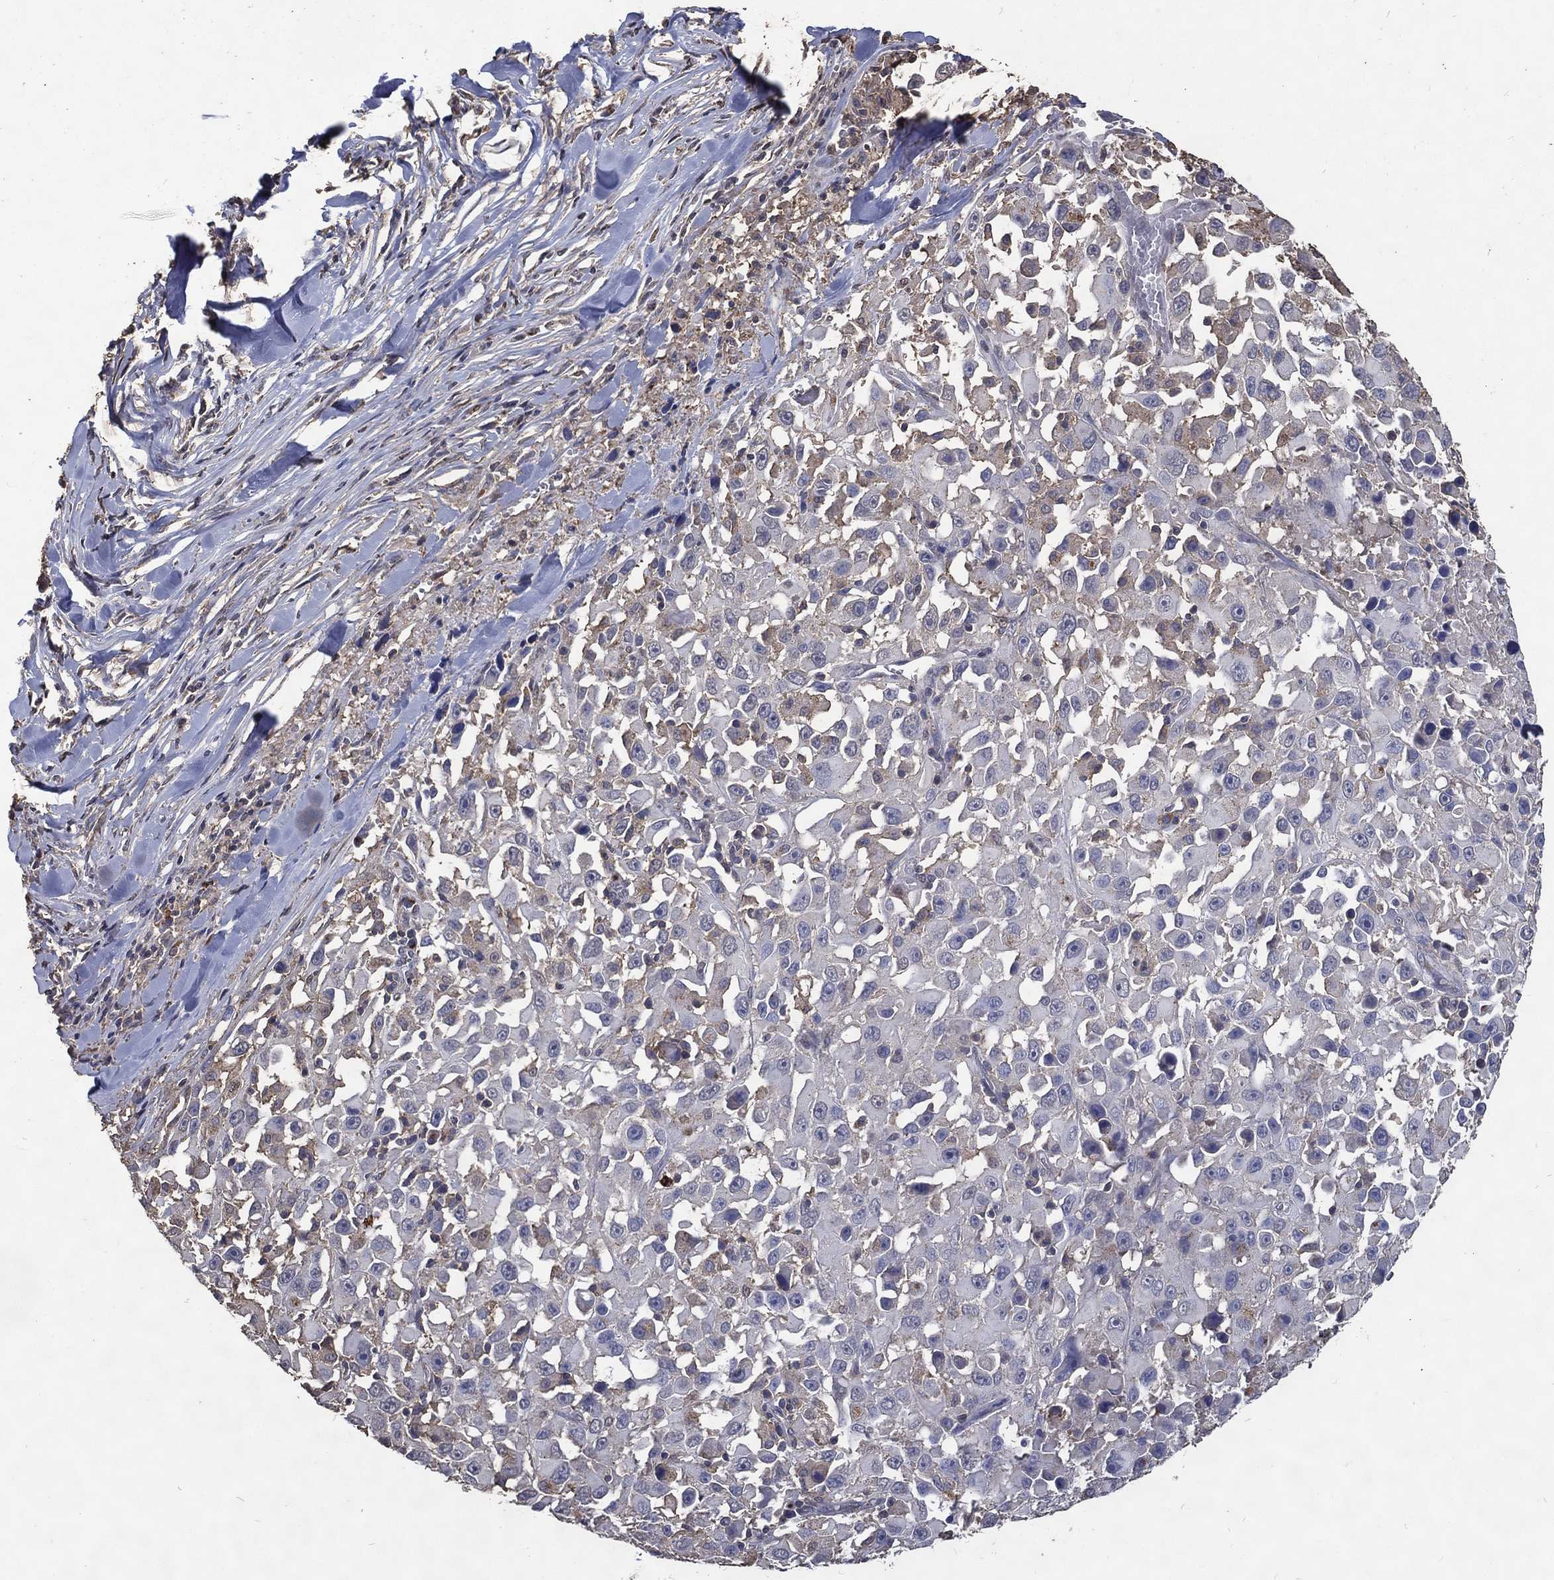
{"staining": {"intensity": "weak", "quantity": "<25%", "location": "cytoplasmic/membranous"}, "tissue": "melanoma", "cell_type": "Tumor cells", "image_type": "cancer", "snomed": [{"axis": "morphology", "description": "Malignant melanoma, Metastatic site"}, {"axis": "topography", "description": "Lymph node"}], "caption": "Melanoma was stained to show a protein in brown. There is no significant staining in tumor cells. (Brightfield microscopy of DAB (3,3'-diaminobenzidine) IHC at high magnification).", "gene": "GPR183", "patient": {"sex": "male", "age": 50}}